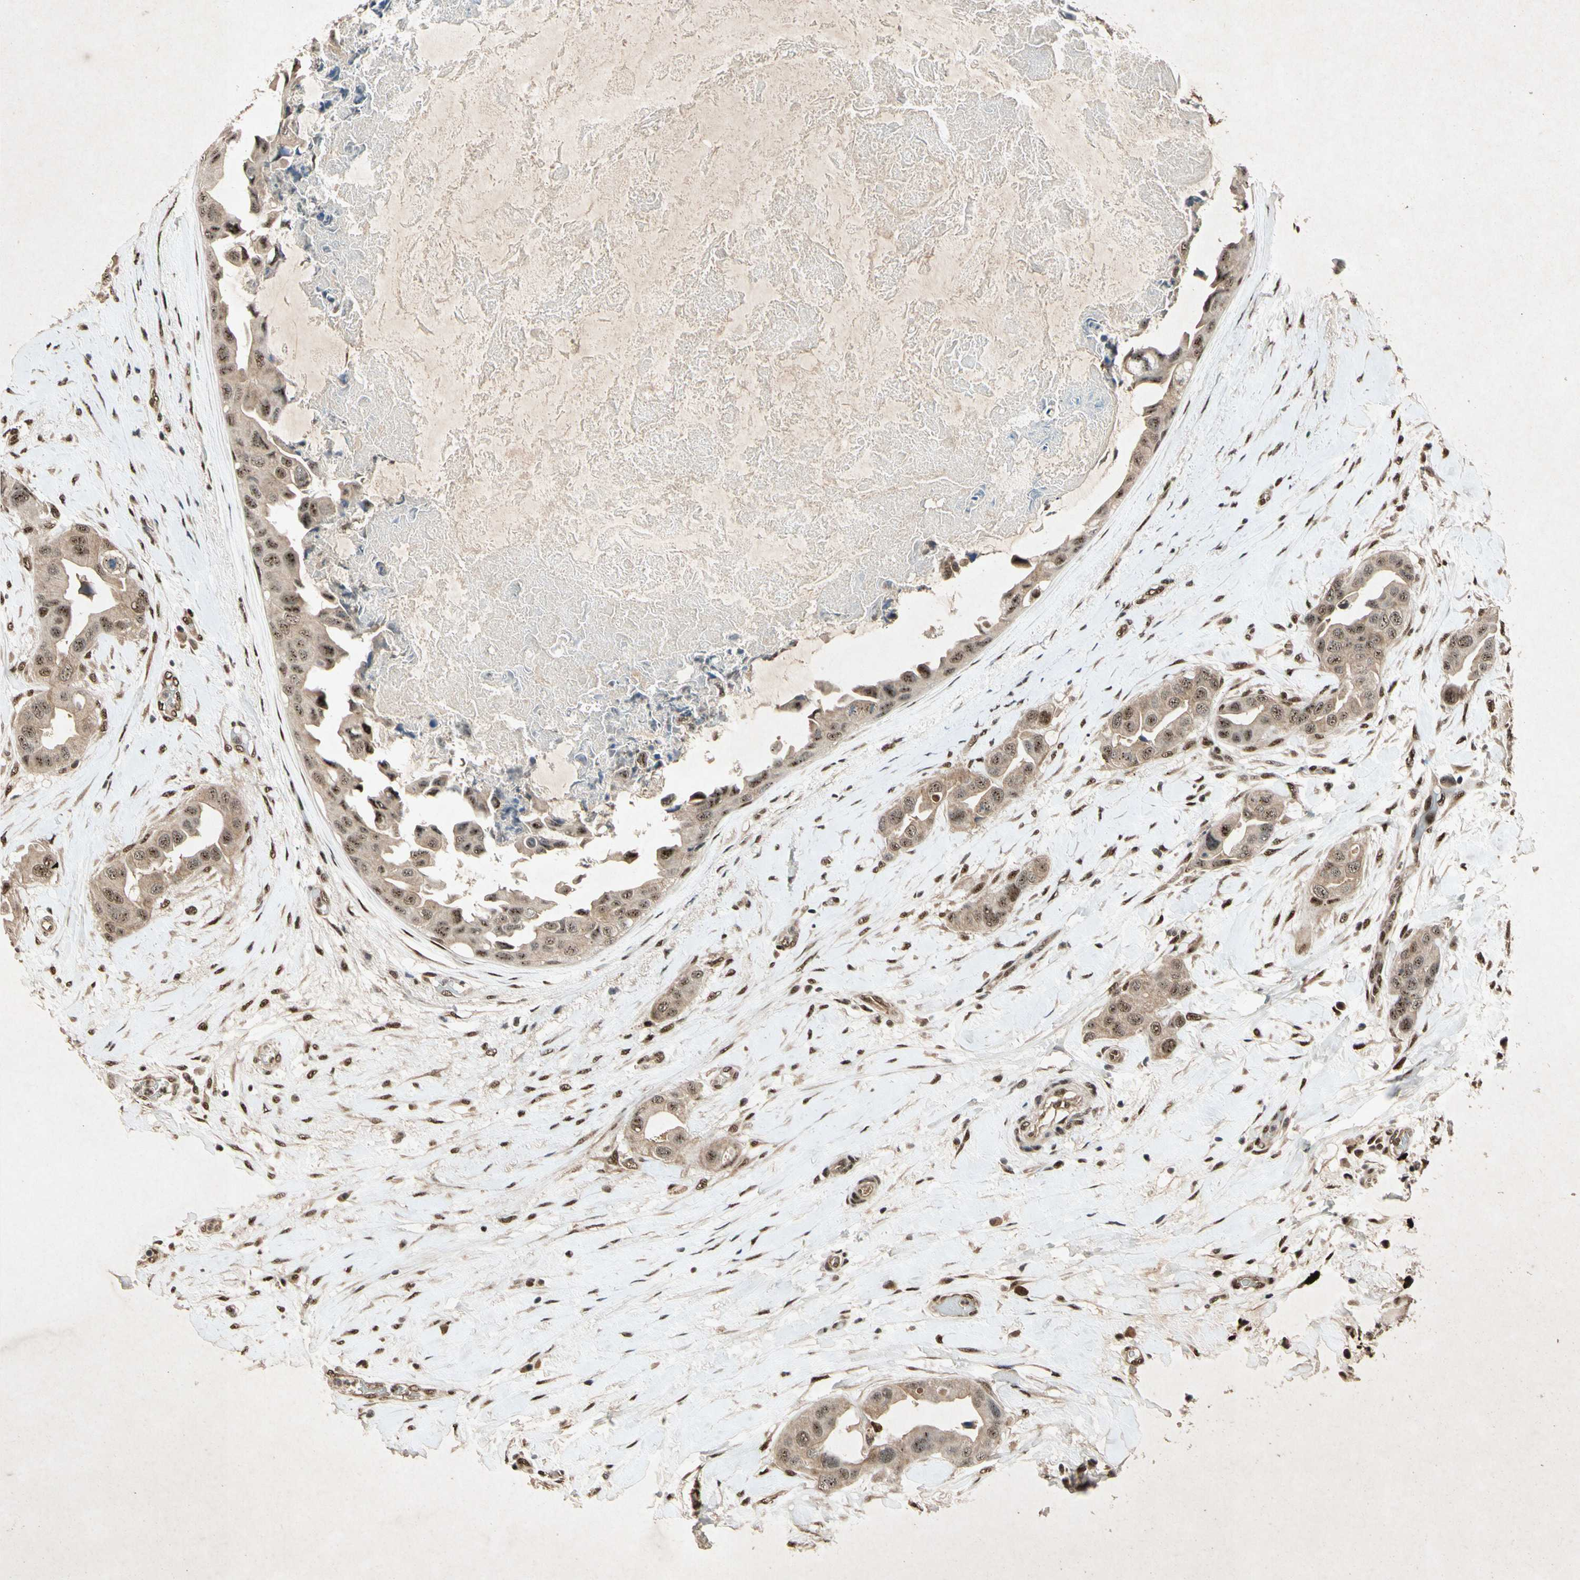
{"staining": {"intensity": "moderate", "quantity": ">75%", "location": "cytoplasmic/membranous,nuclear"}, "tissue": "breast cancer", "cell_type": "Tumor cells", "image_type": "cancer", "snomed": [{"axis": "morphology", "description": "Duct carcinoma"}, {"axis": "topography", "description": "Breast"}], "caption": "Breast cancer (invasive ductal carcinoma) stained with IHC shows moderate cytoplasmic/membranous and nuclear expression in approximately >75% of tumor cells. (IHC, brightfield microscopy, high magnification).", "gene": "PML", "patient": {"sex": "female", "age": 40}}